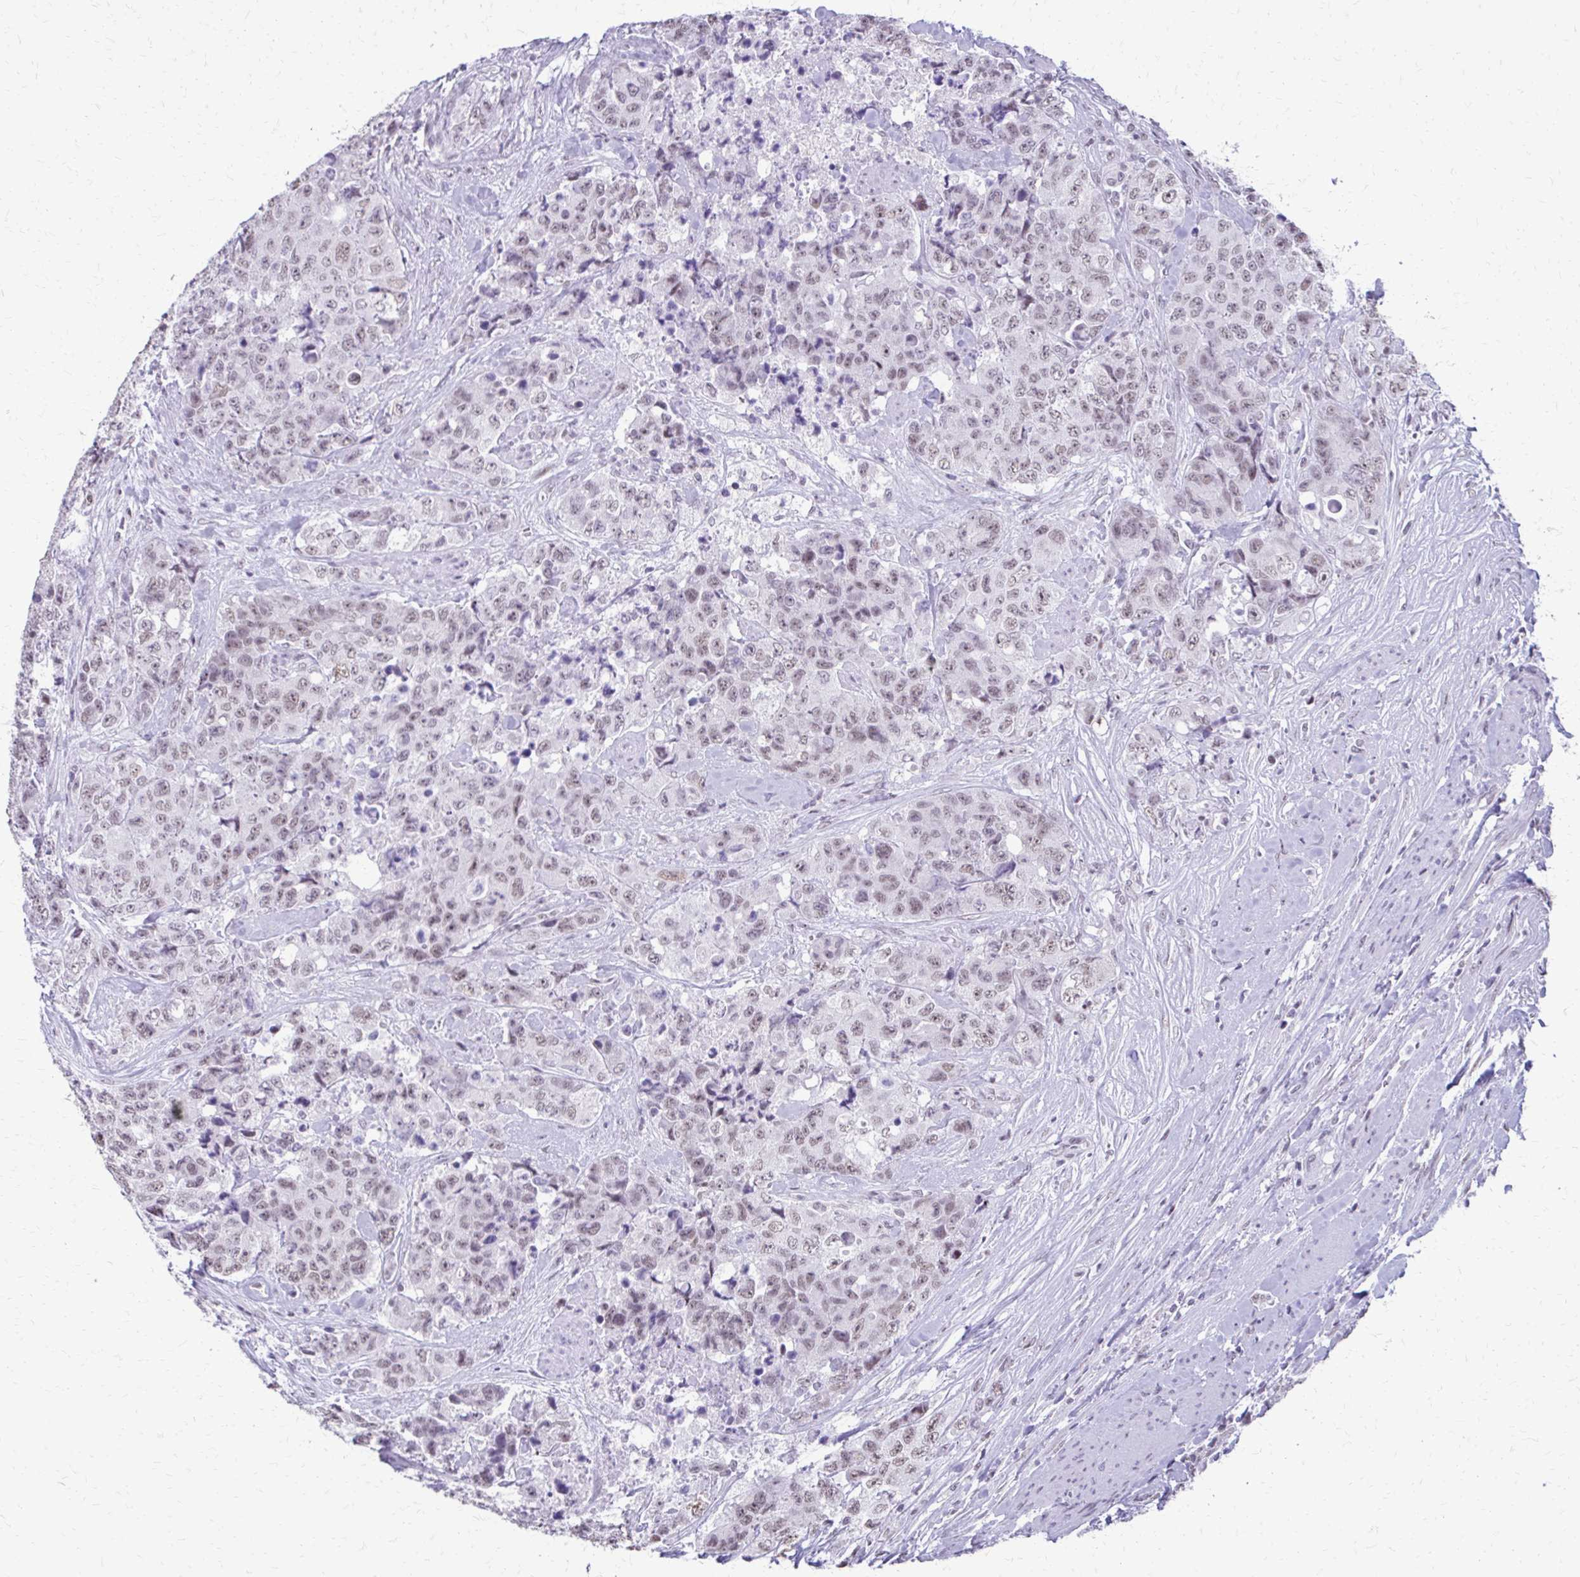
{"staining": {"intensity": "weak", "quantity": "25%-75%", "location": "nuclear"}, "tissue": "urothelial cancer", "cell_type": "Tumor cells", "image_type": "cancer", "snomed": [{"axis": "morphology", "description": "Urothelial carcinoma, High grade"}, {"axis": "topography", "description": "Urinary bladder"}], "caption": "Weak nuclear staining for a protein is appreciated in about 25%-75% of tumor cells of urothelial cancer using IHC.", "gene": "SS18", "patient": {"sex": "female", "age": 78}}